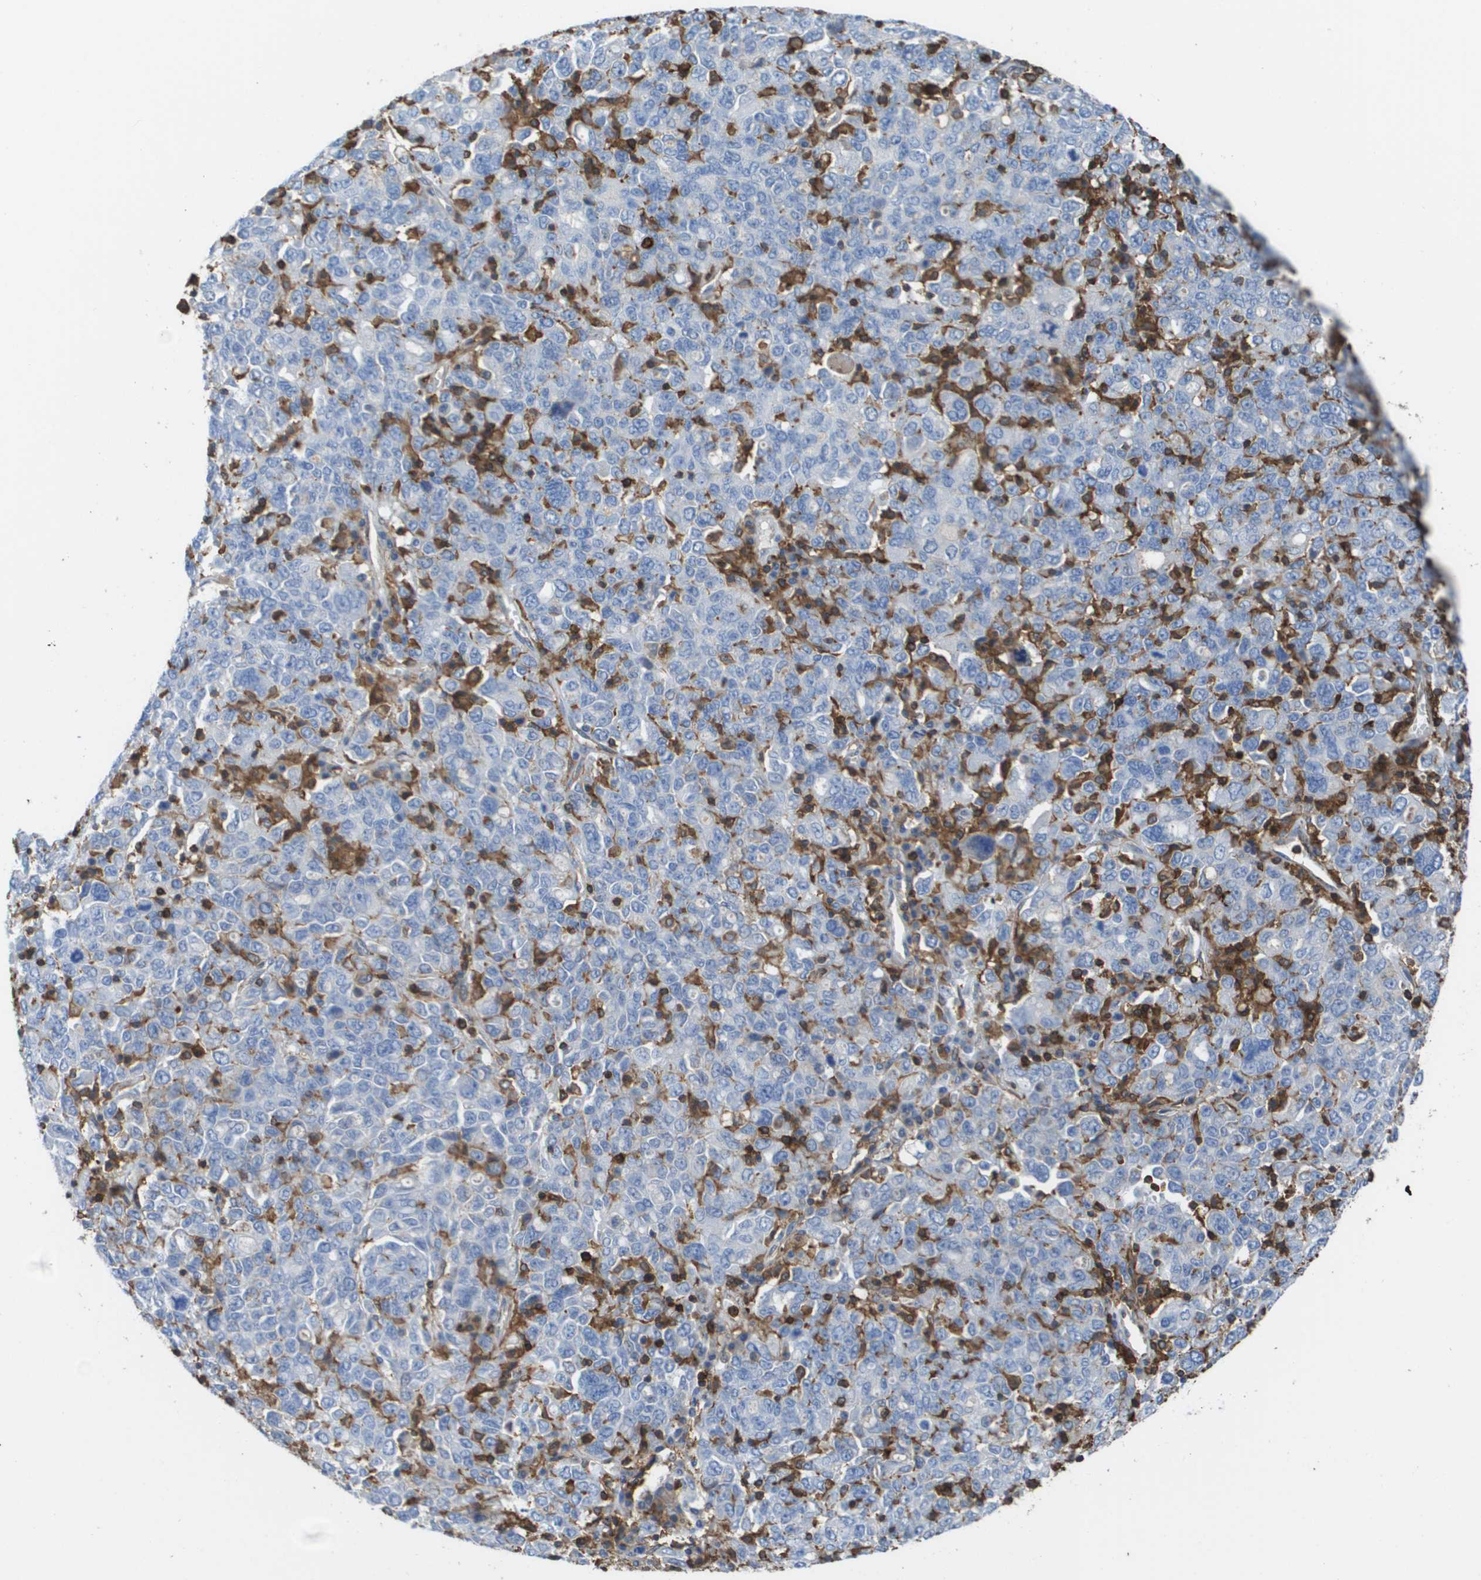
{"staining": {"intensity": "negative", "quantity": "none", "location": "none"}, "tissue": "ovarian cancer", "cell_type": "Tumor cells", "image_type": "cancer", "snomed": [{"axis": "morphology", "description": "Carcinoma, endometroid"}, {"axis": "topography", "description": "Ovary"}], "caption": "Immunohistochemistry of human ovarian cancer displays no positivity in tumor cells.", "gene": "PASK", "patient": {"sex": "female", "age": 62}}